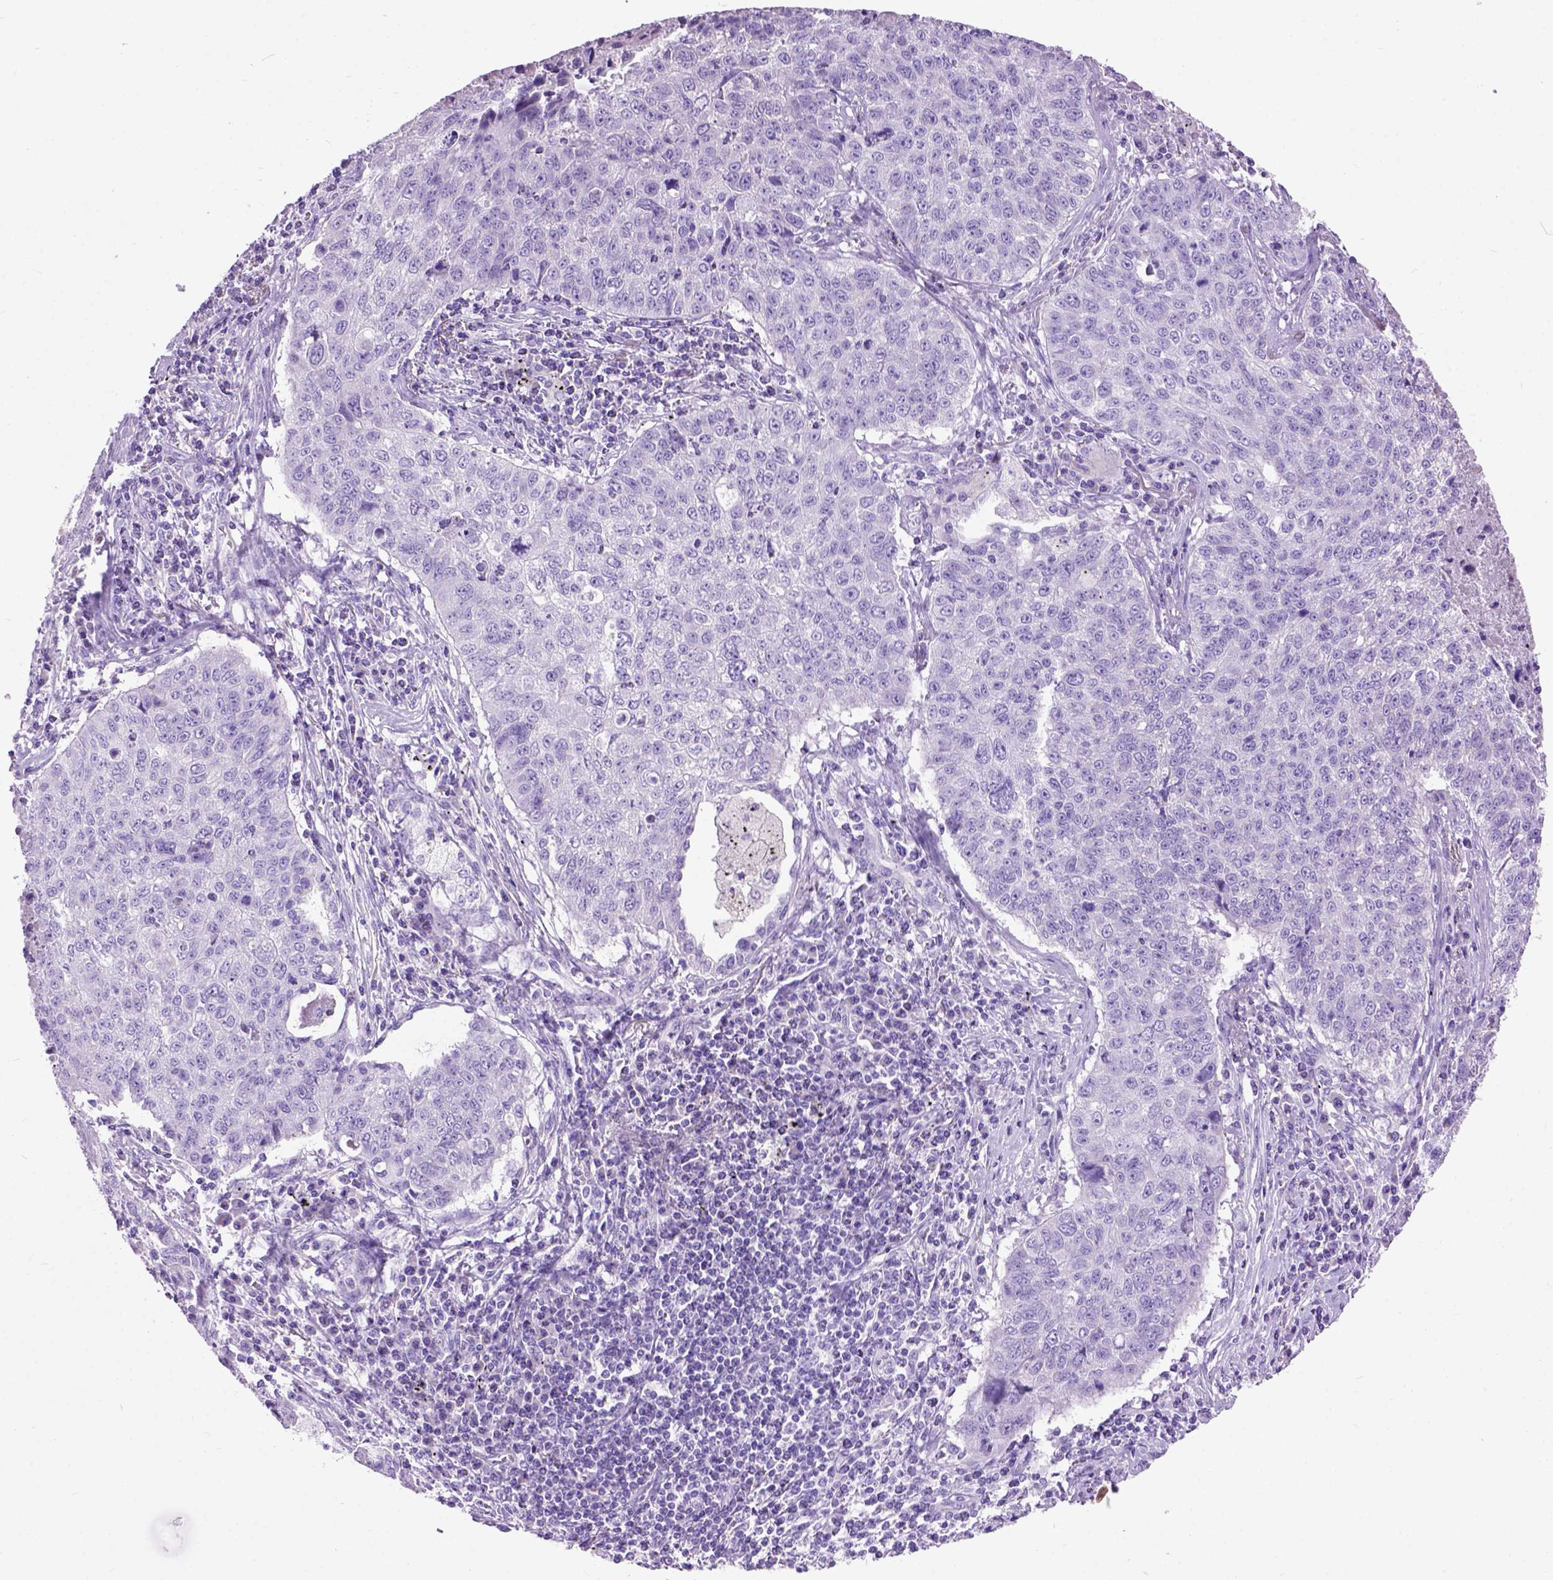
{"staining": {"intensity": "negative", "quantity": "none", "location": "none"}, "tissue": "lung cancer", "cell_type": "Tumor cells", "image_type": "cancer", "snomed": [{"axis": "morphology", "description": "Normal morphology"}, {"axis": "morphology", "description": "Aneuploidy"}, {"axis": "morphology", "description": "Squamous cell carcinoma, NOS"}, {"axis": "topography", "description": "Lymph node"}, {"axis": "topography", "description": "Lung"}], "caption": "The IHC image has no significant expression in tumor cells of lung aneuploidy tissue.", "gene": "MAPT", "patient": {"sex": "female", "age": 76}}